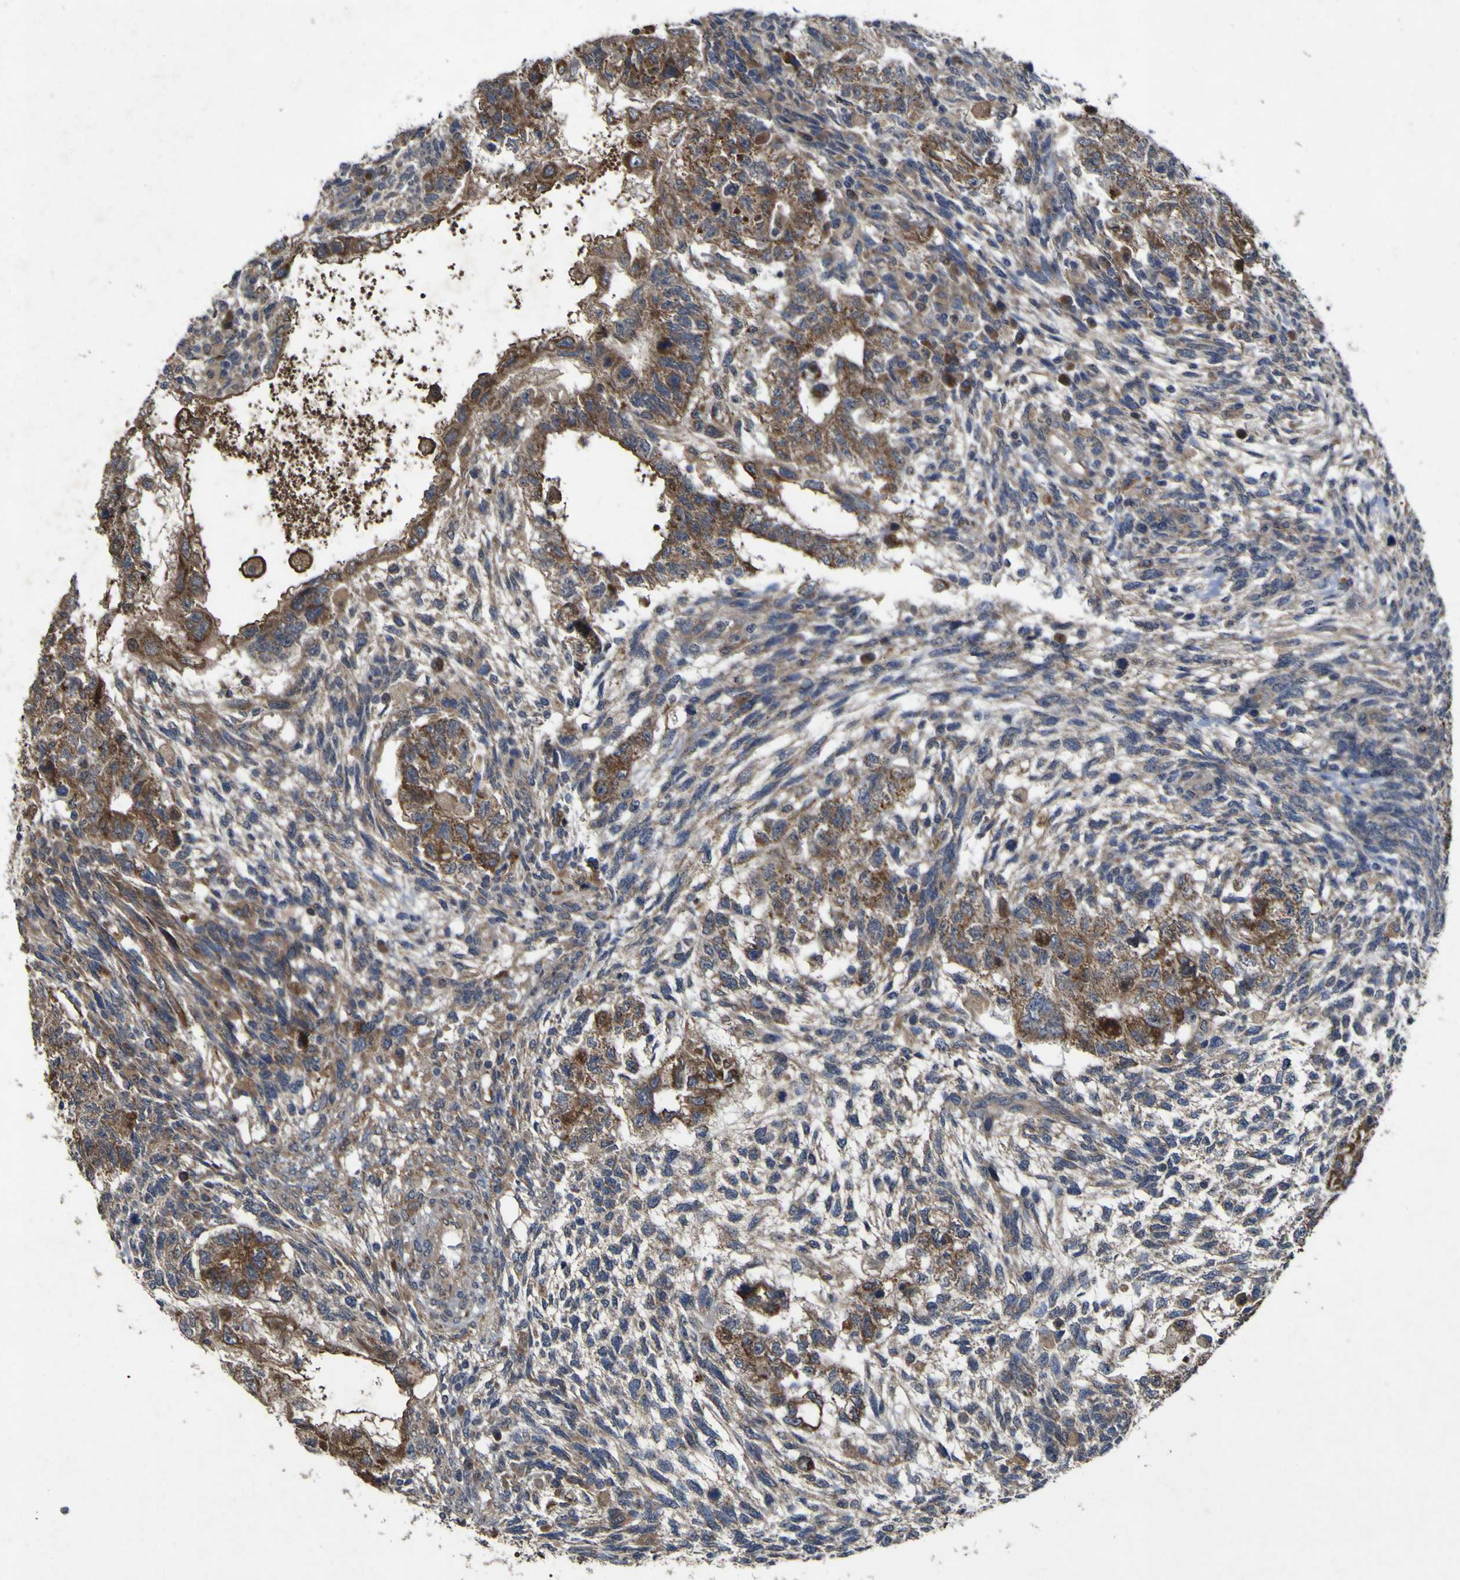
{"staining": {"intensity": "moderate", "quantity": ">75%", "location": "cytoplasmic/membranous"}, "tissue": "testis cancer", "cell_type": "Tumor cells", "image_type": "cancer", "snomed": [{"axis": "morphology", "description": "Normal tissue, NOS"}, {"axis": "morphology", "description": "Carcinoma, Embryonal, NOS"}, {"axis": "topography", "description": "Testis"}], "caption": "IHC of human testis cancer (embryonal carcinoma) exhibits medium levels of moderate cytoplasmic/membranous positivity in about >75% of tumor cells.", "gene": "IRAK2", "patient": {"sex": "male", "age": 36}}